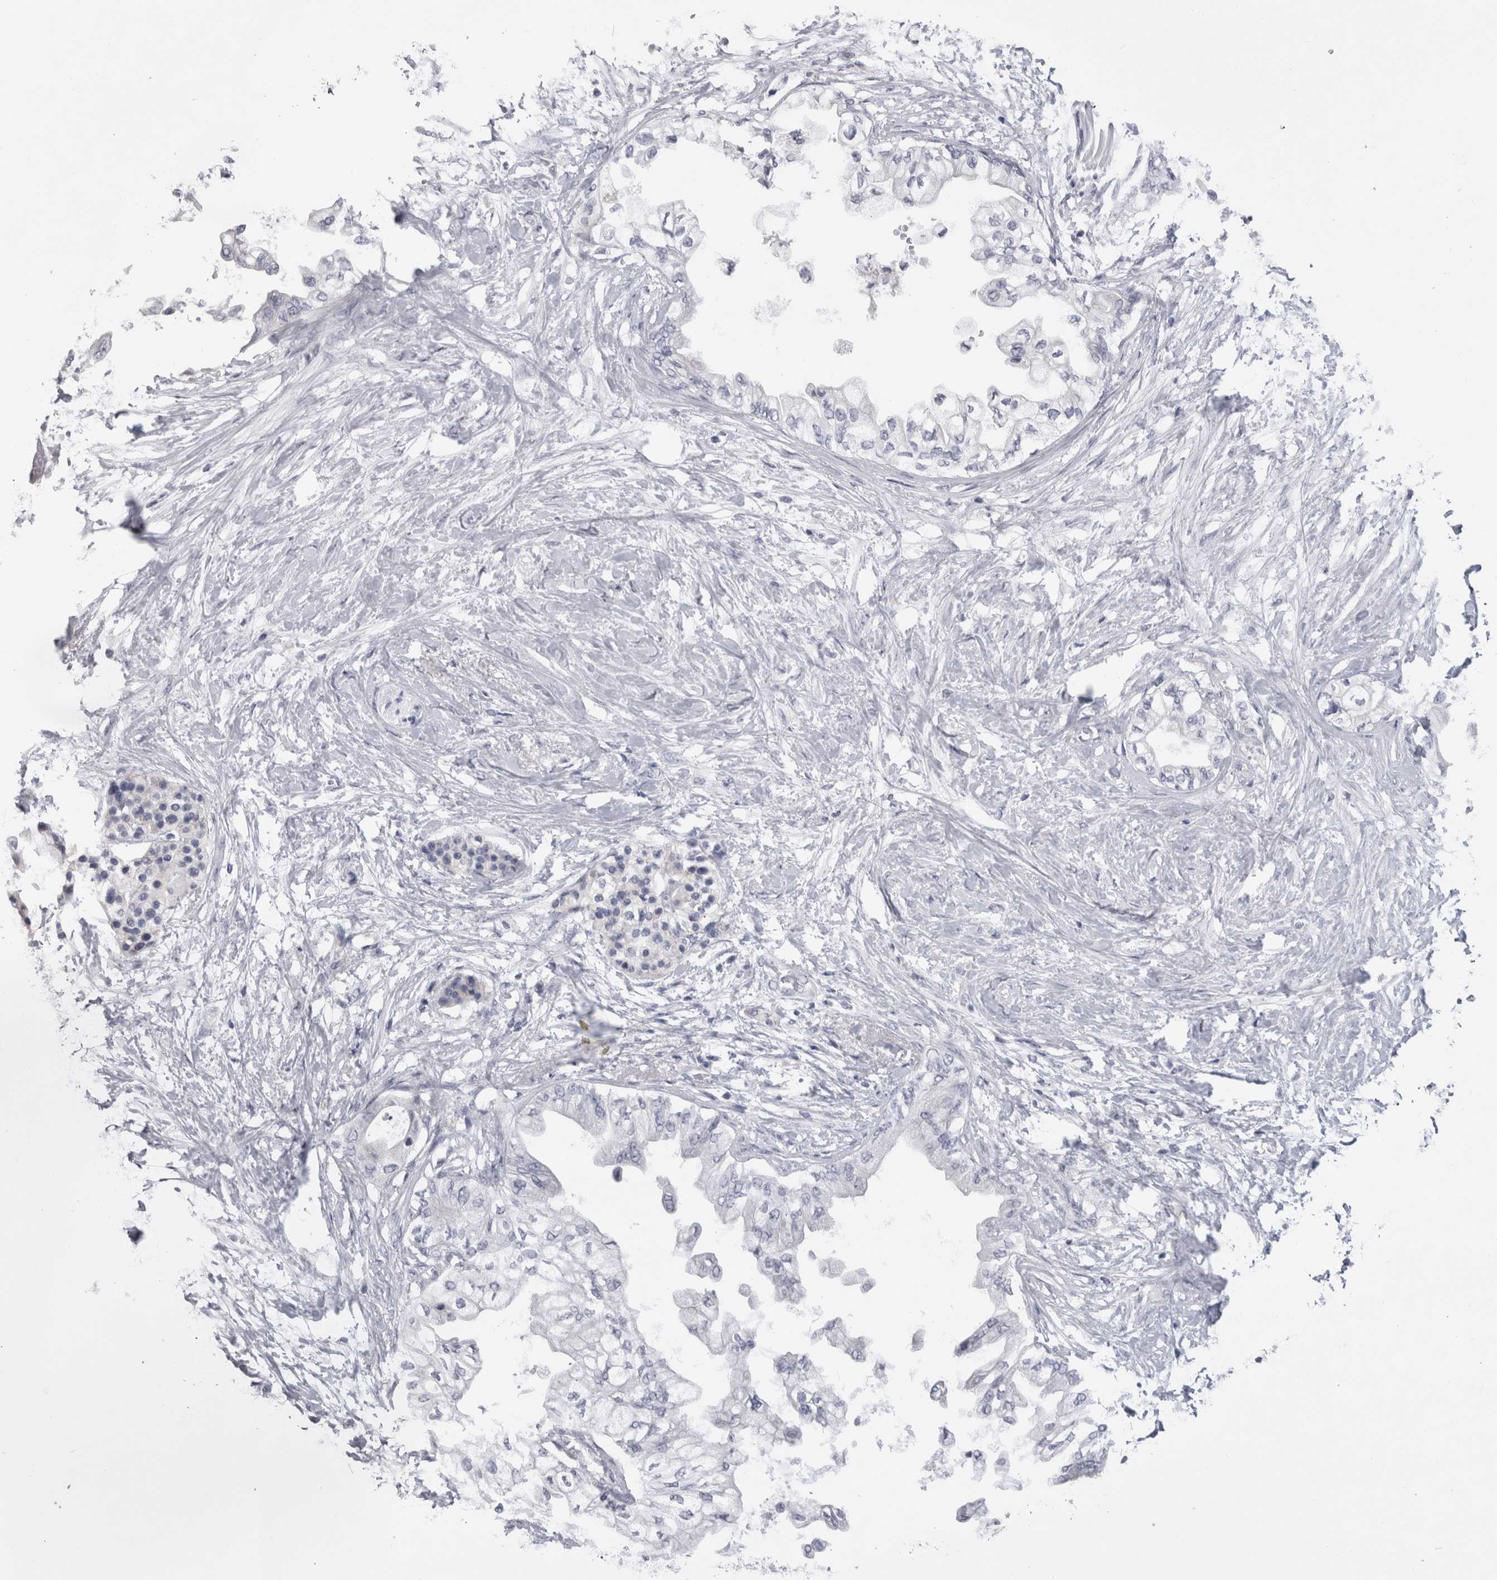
{"staining": {"intensity": "negative", "quantity": "none", "location": "none"}, "tissue": "pancreatic cancer", "cell_type": "Tumor cells", "image_type": "cancer", "snomed": [{"axis": "morphology", "description": "Normal tissue, NOS"}, {"axis": "morphology", "description": "Adenocarcinoma, NOS"}, {"axis": "topography", "description": "Pancreas"}, {"axis": "topography", "description": "Duodenum"}], "caption": "An image of pancreatic adenocarcinoma stained for a protein reveals no brown staining in tumor cells.", "gene": "DHRS4", "patient": {"sex": "female", "age": 60}}